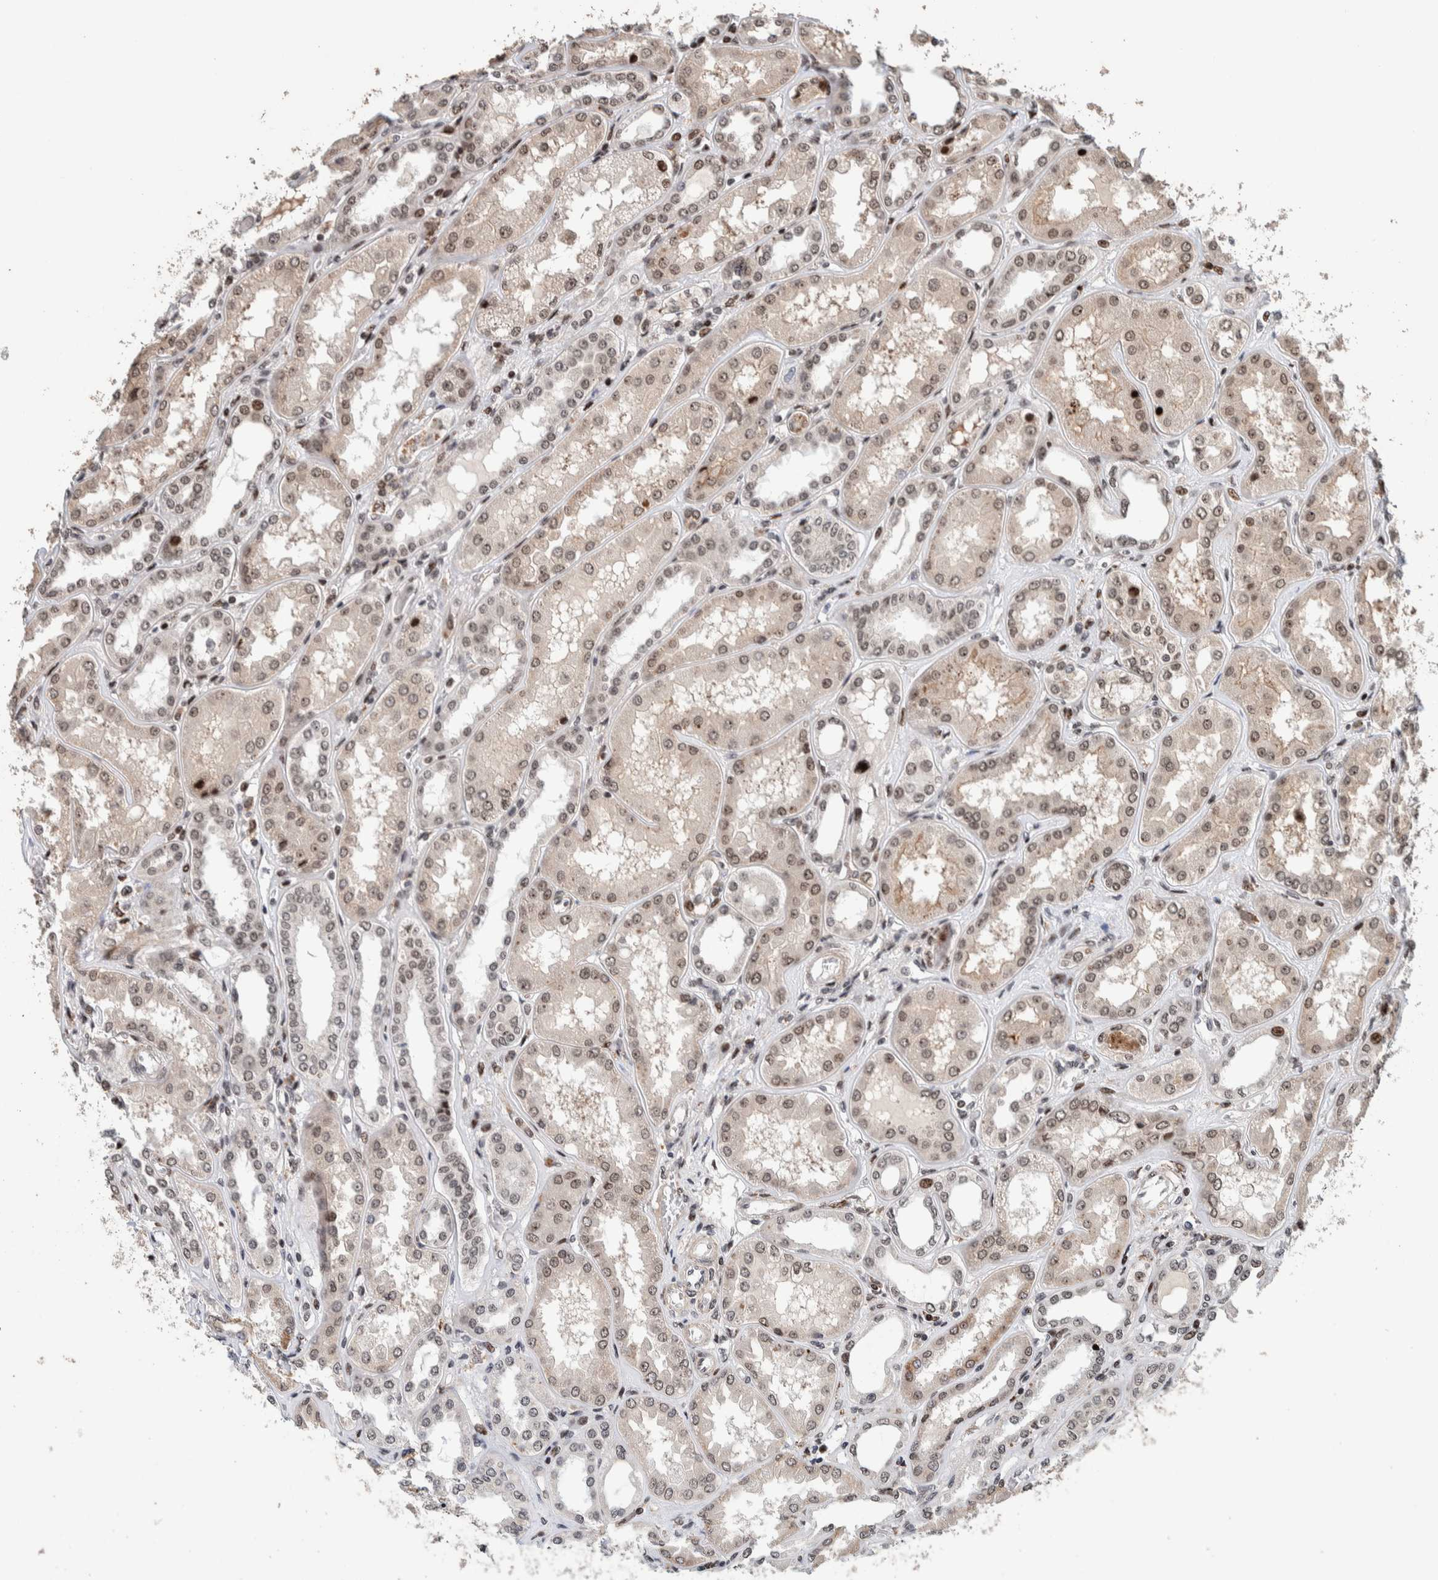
{"staining": {"intensity": "strong", "quantity": ">75%", "location": "nuclear"}, "tissue": "kidney", "cell_type": "Cells in glomeruli", "image_type": "normal", "snomed": [{"axis": "morphology", "description": "Normal tissue, NOS"}, {"axis": "topography", "description": "Kidney"}], "caption": "A high-resolution photomicrograph shows immunohistochemistry (IHC) staining of normal kidney, which reveals strong nuclear staining in about >75% of cells in glomeruli. Using DAB (brown) and hematoxylin (blue) stains, captured at high magnification using brightfield microscopy.", "gene": "CHD4", "patient": {"sex": "female", "age": 56}}